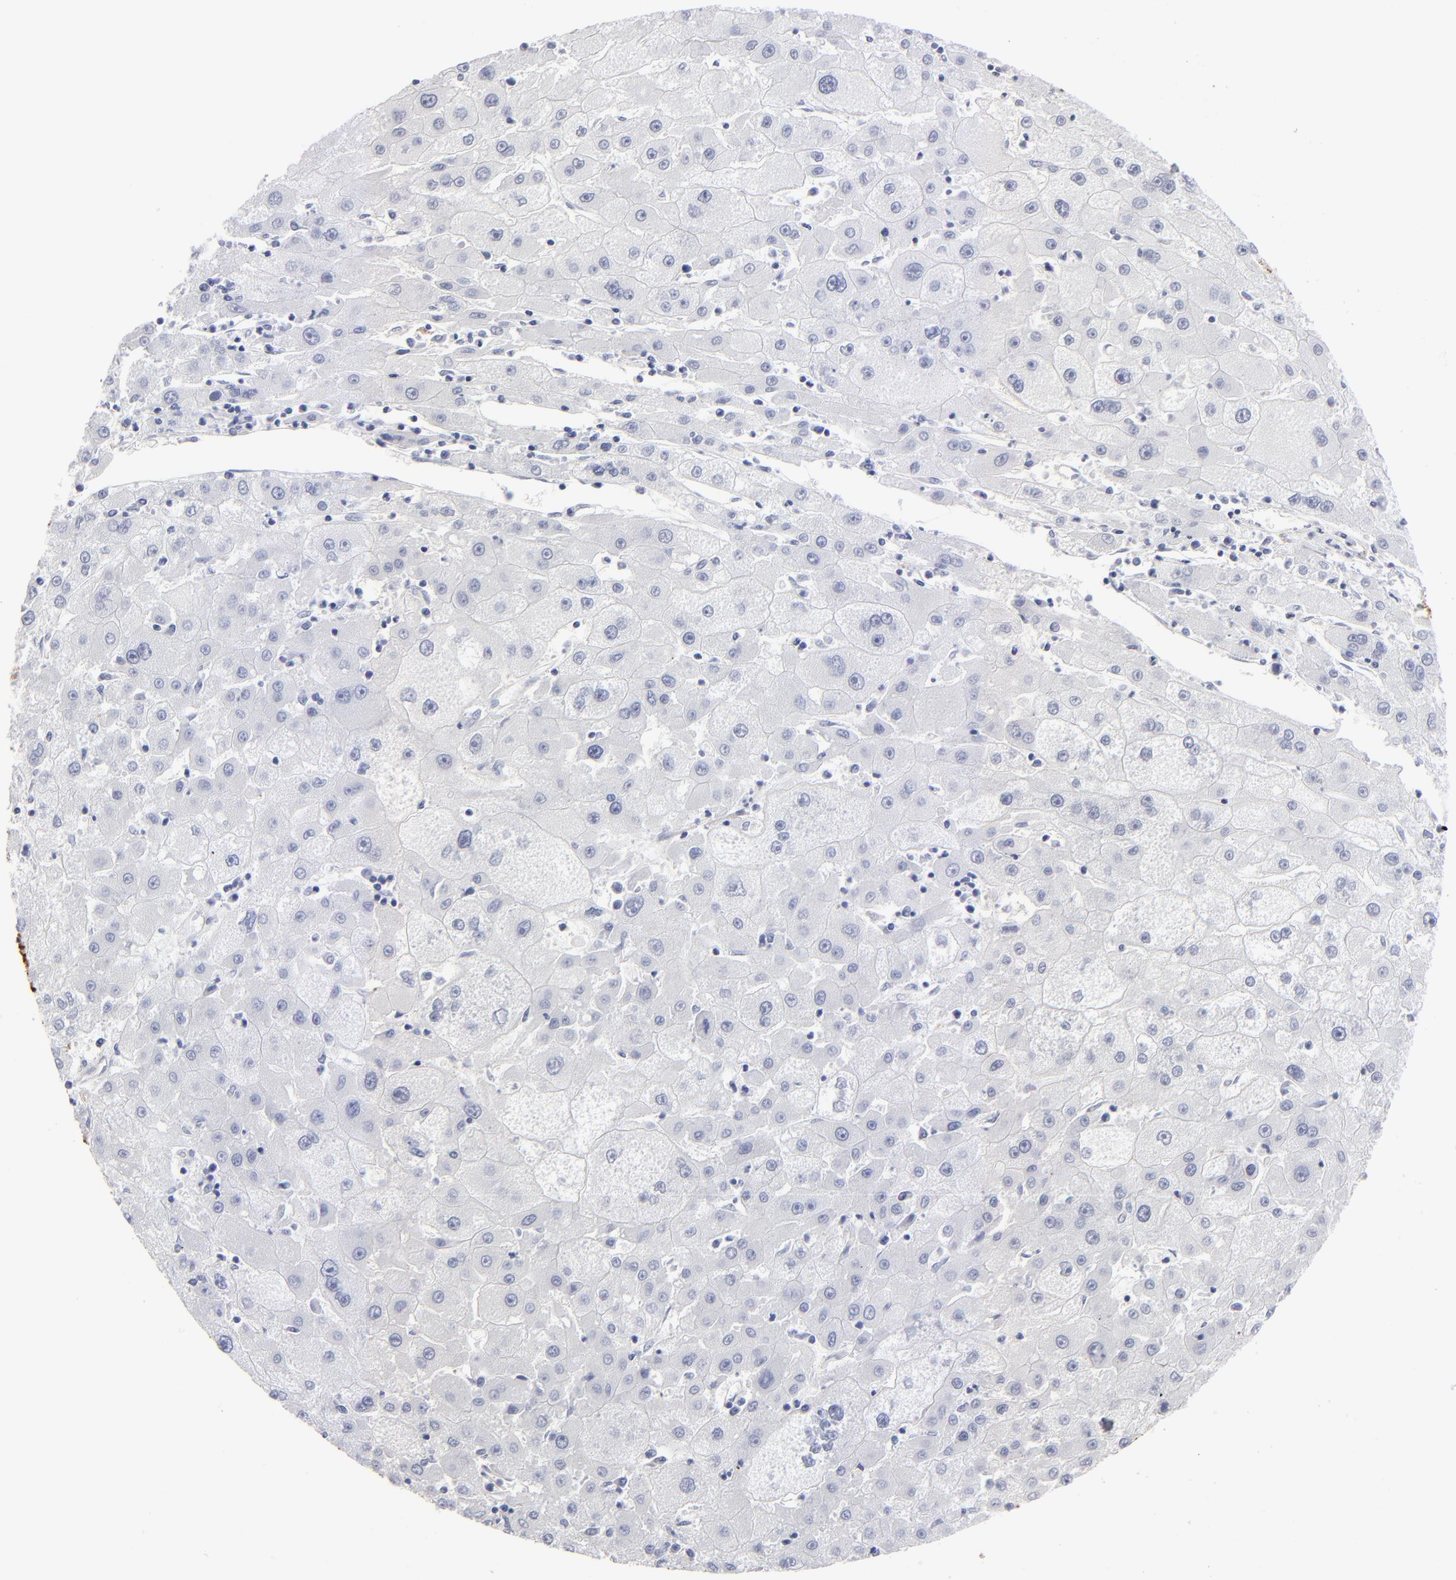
{"staining": {"intensity": "negative", "quantity": "none", "location": "none"}, "tissue": "liver cancer", "cell_type": "Tumor cells", "image_type": "cancer", "snomed": [{"axis": "morphology", "description": "Carcinoma, Hepatocellular, NOS"}, {"axis": "topography", "description": "Liver"}], "caption": "Immunohistochemical staining of human liver cancer reveals no significant positivity in tumor cells. (DAB immunohistochemistry (IHC), high magnification).", "gene": "EMILIN1", "patient": {"sex": "male", "age": 72}}